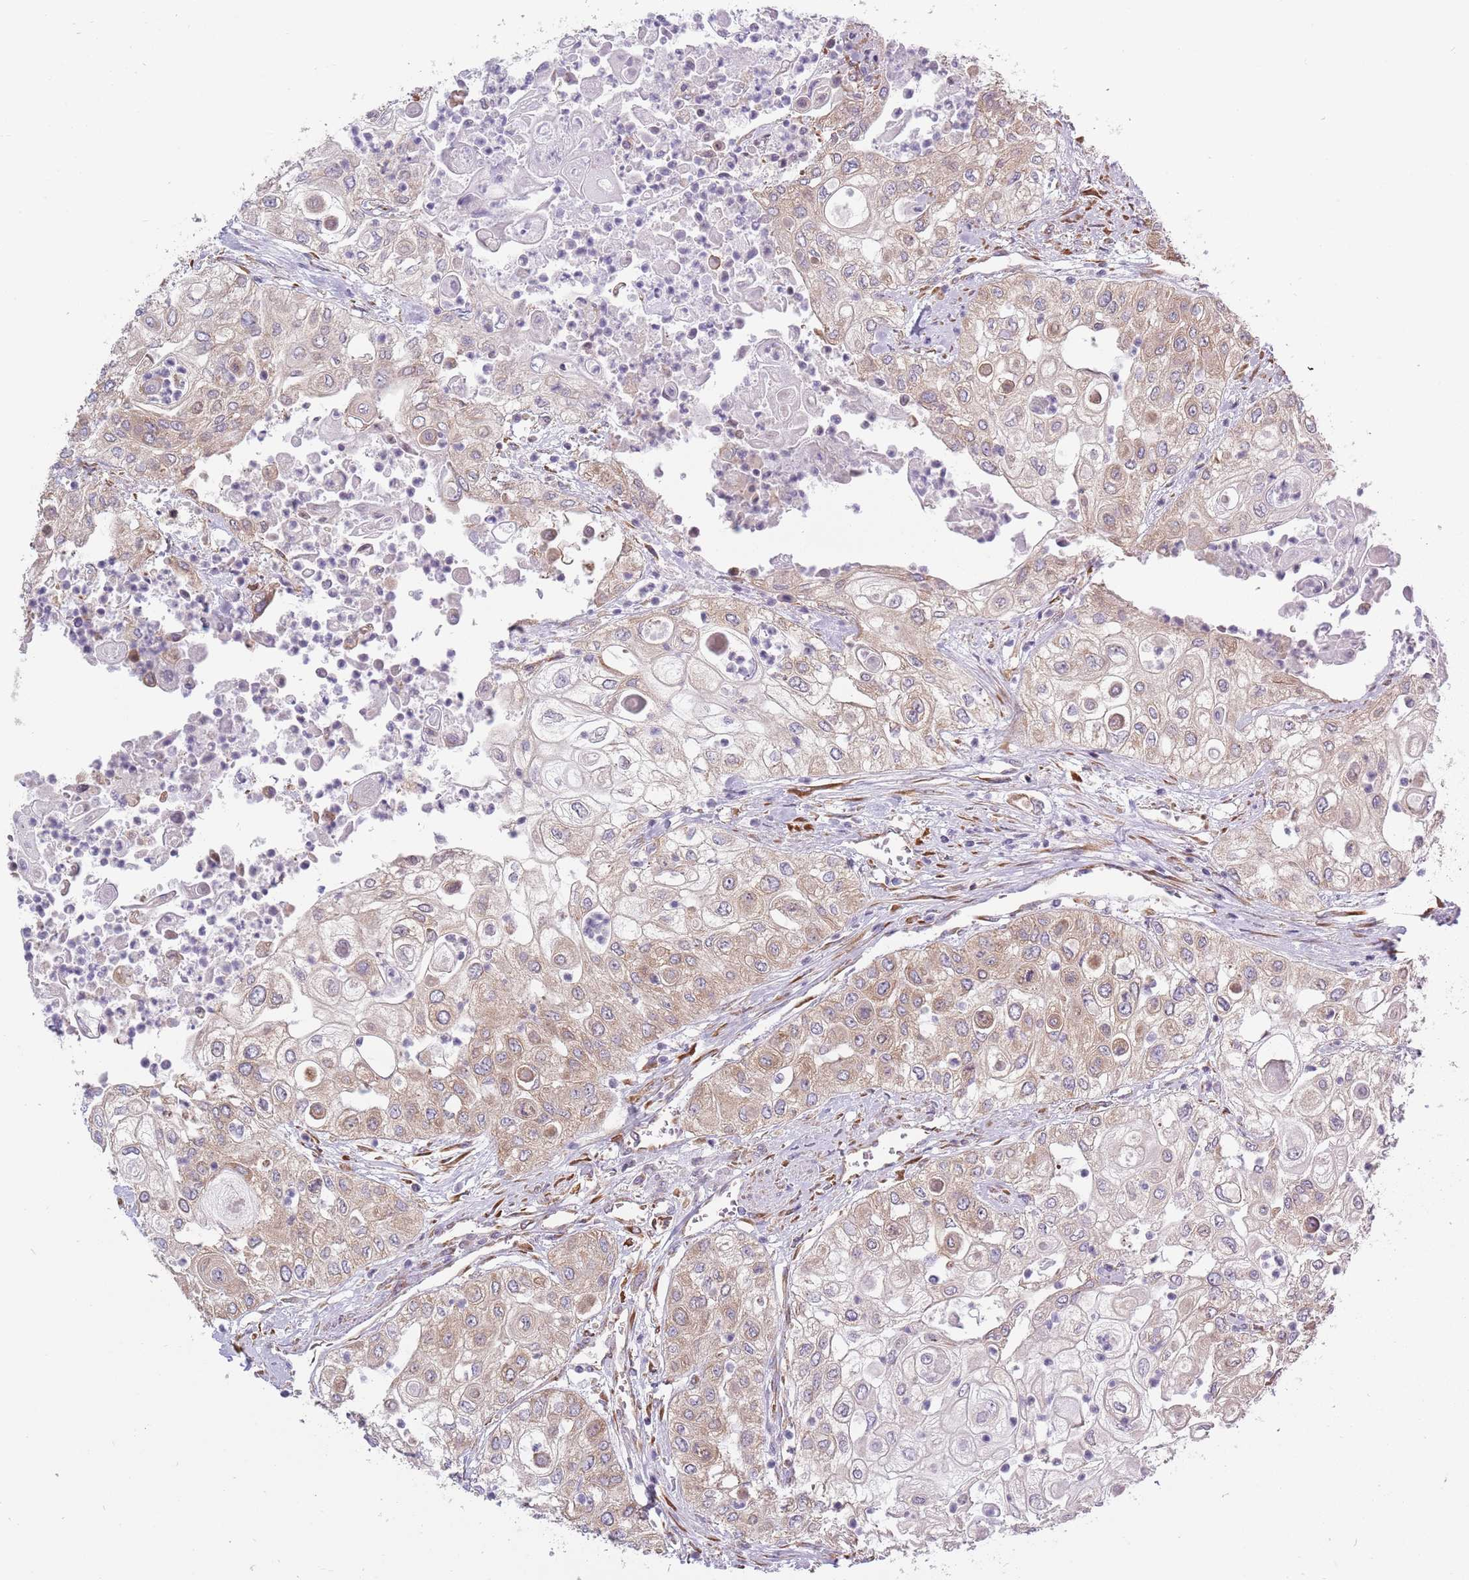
{"staining": {"intensity": "moderate", "quantity": "25%-75%", "location": "cytoplasmic/membranous"}, "tissue": "urothelial cancer", "cell_type": "Tumor cells", "image_type": "cancer", "snomed": [{"axis": "morphology", "description": "Urothelial carcinoma, High grade"}, {"axis": "topography", "description": "Urinary bladder"}], "caption": "Protein analysis of urothelial carcinoma (high-grade) tissue demonstrates moderate cytoplasmic/membranous expression in about 25%-75% of tumor cells.", "gene": "RPL17-C18orf32", "patient": {"sex": "female", "age": 79}}